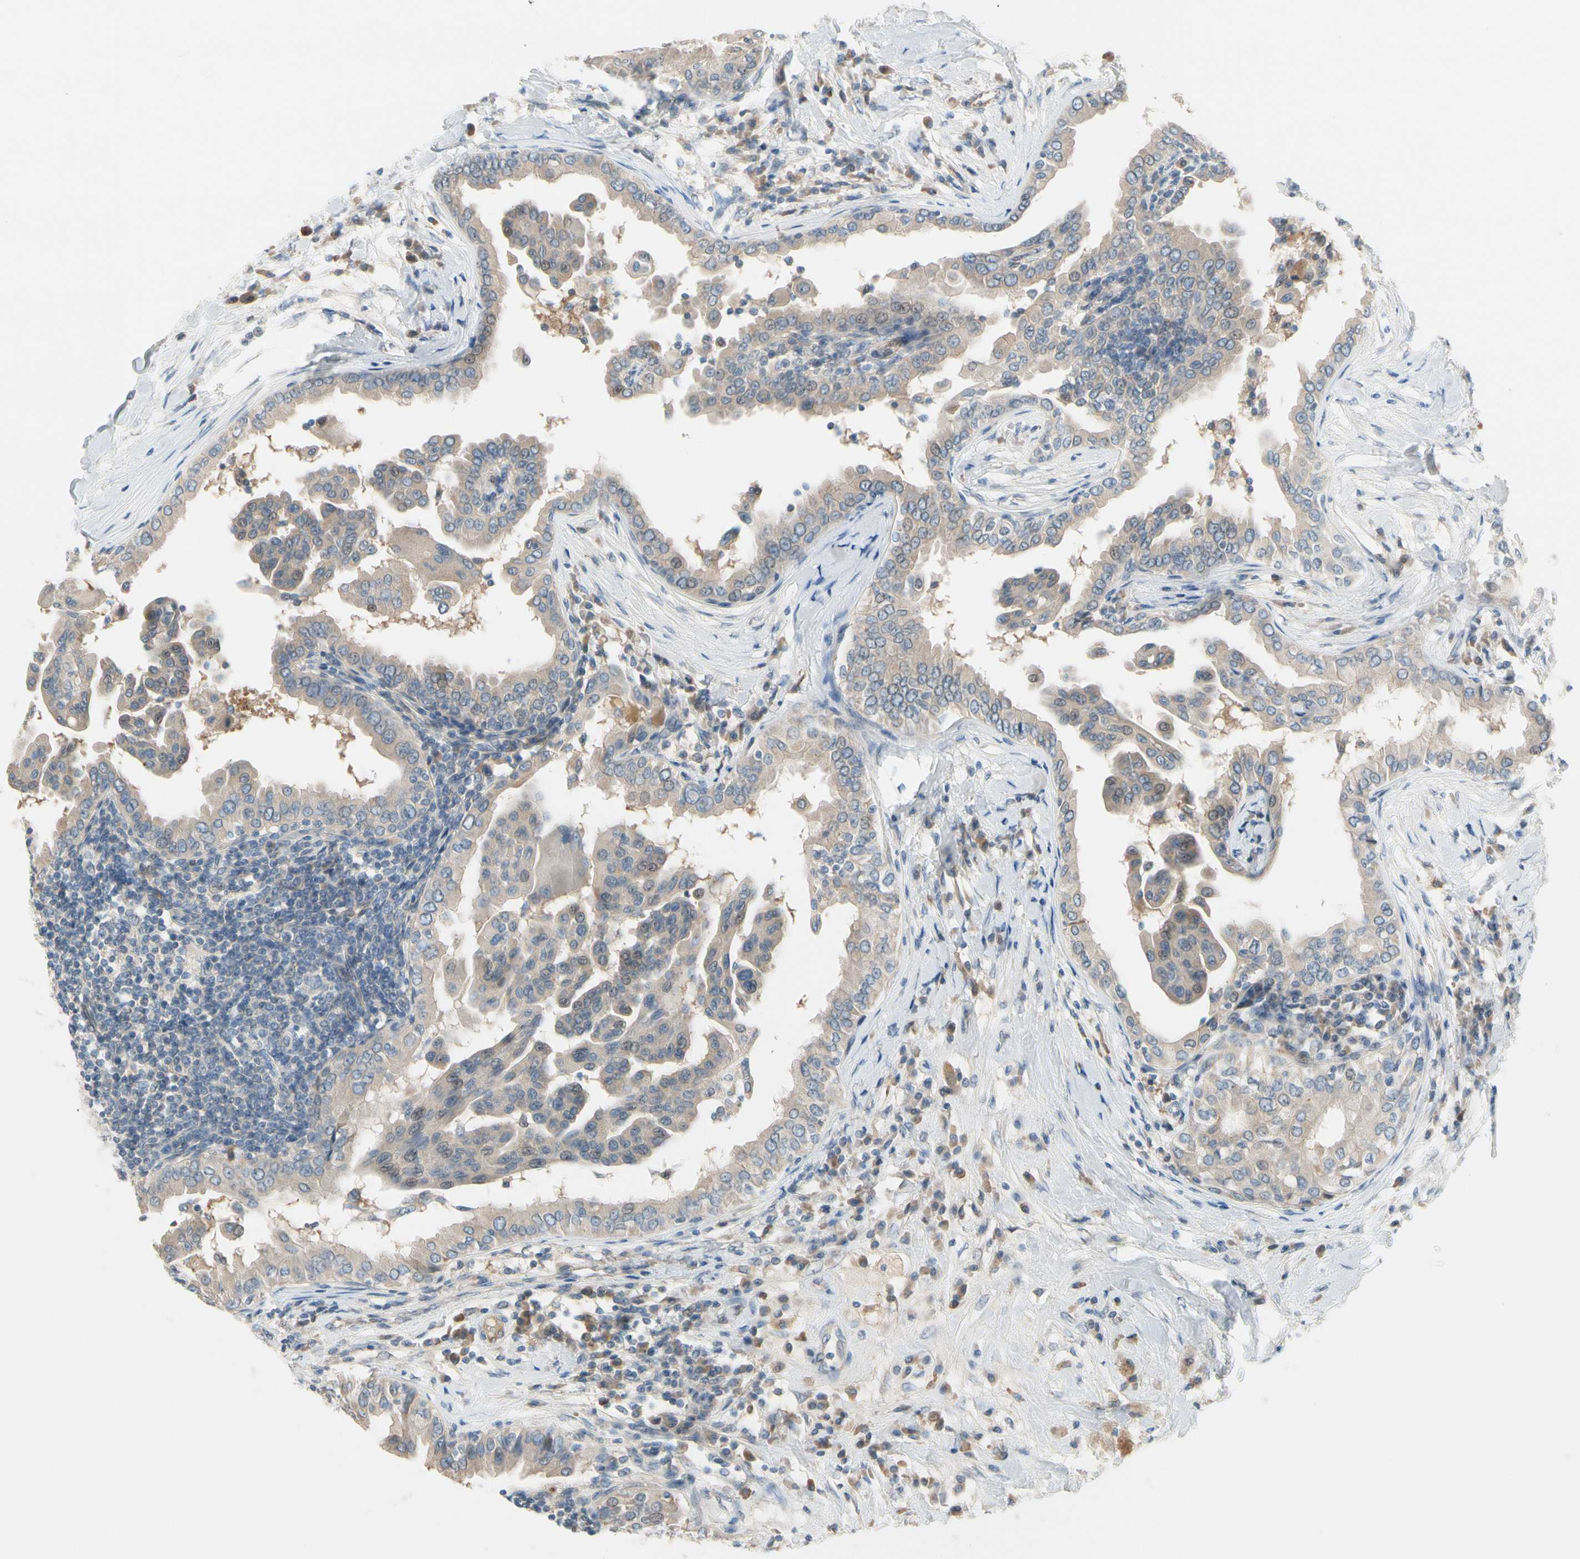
{"staining": {"intensity": "moderate", "quantity": ">75%", "location": "cytoplasmic/membranous"}, "tissue": "thyroid cancer", "cell_type": "Tumor cells", "image_type": "cancer", "snomed": [{"axis": "morphology", "description": "Papillary adenocarcinoma, NOS"}, {"axis": "topography", "description": "Thyroid gland"}], "caption": "Thyroid cancer stained for a protein exhibits moderate cytoplasmic/membranous positivity in tumor cells.", "gene": "CFAP36", "patient": {"sex": "male", "age": 33}}